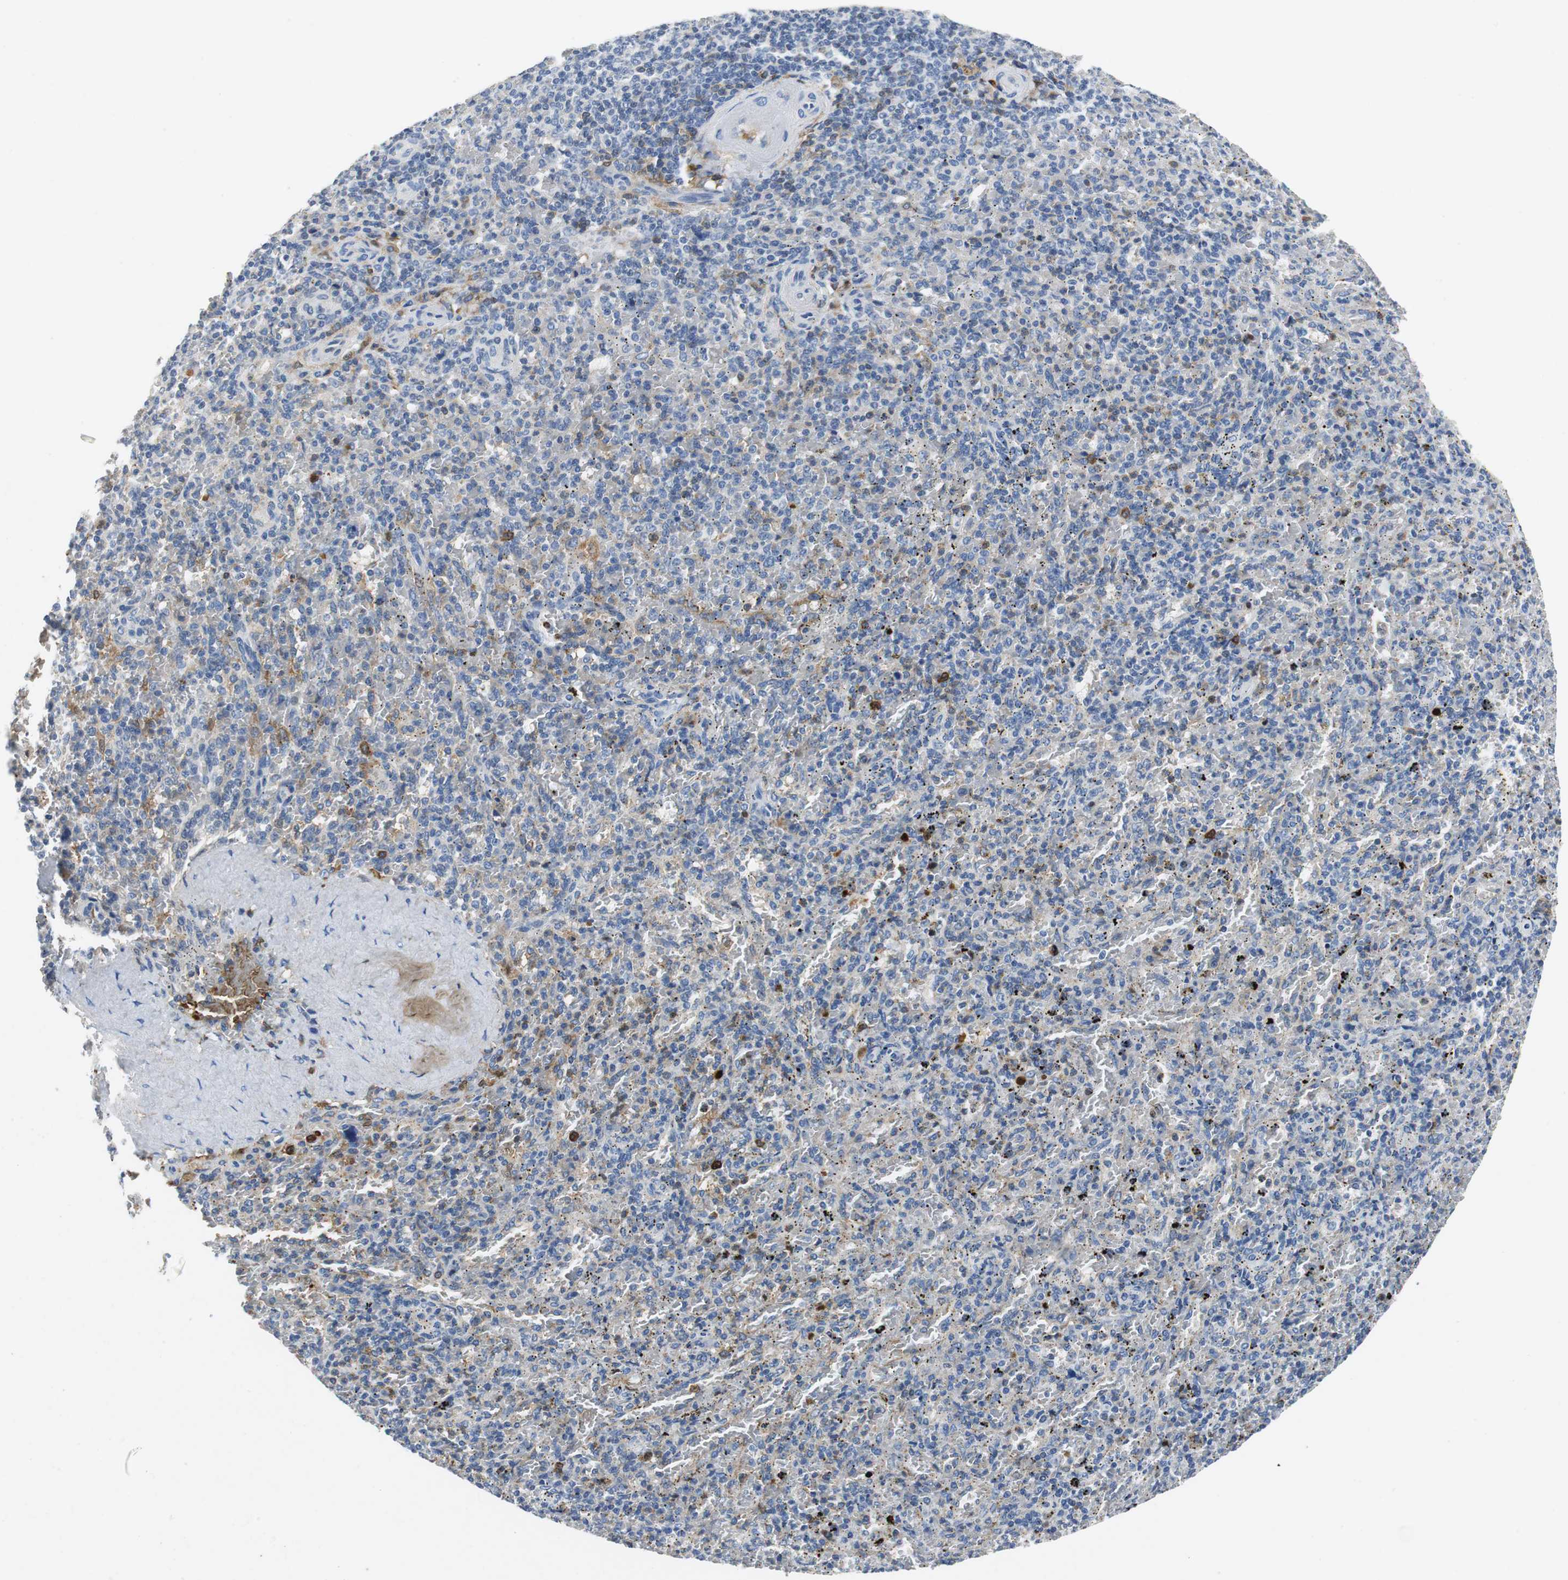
{"staining": {"intensity": "weak", "quantity": "<25%", "location": "cytoplasmic/membranous"}, "tissue": "spleen", "cell_type": "Cells in red pulp", "image_type": "normal", "snomed": [{"axis": "morphology", "description": "Normal tissue, NOS"}, {"axis": "topography", "description": "Spleen"}], "caption": "DAB (3,3'-diaminobenzidine) immunohistochemical staining of normal human spleen displays no significant positivity in cells in red pulp. The staining was performed using DAB to visualize the protein expression in brown, while the nuclei were stained in blue with hematoxylin (Magnification: 20x).", "gene": "ORM1", "patient": {"sex": "female", "age": 43}}